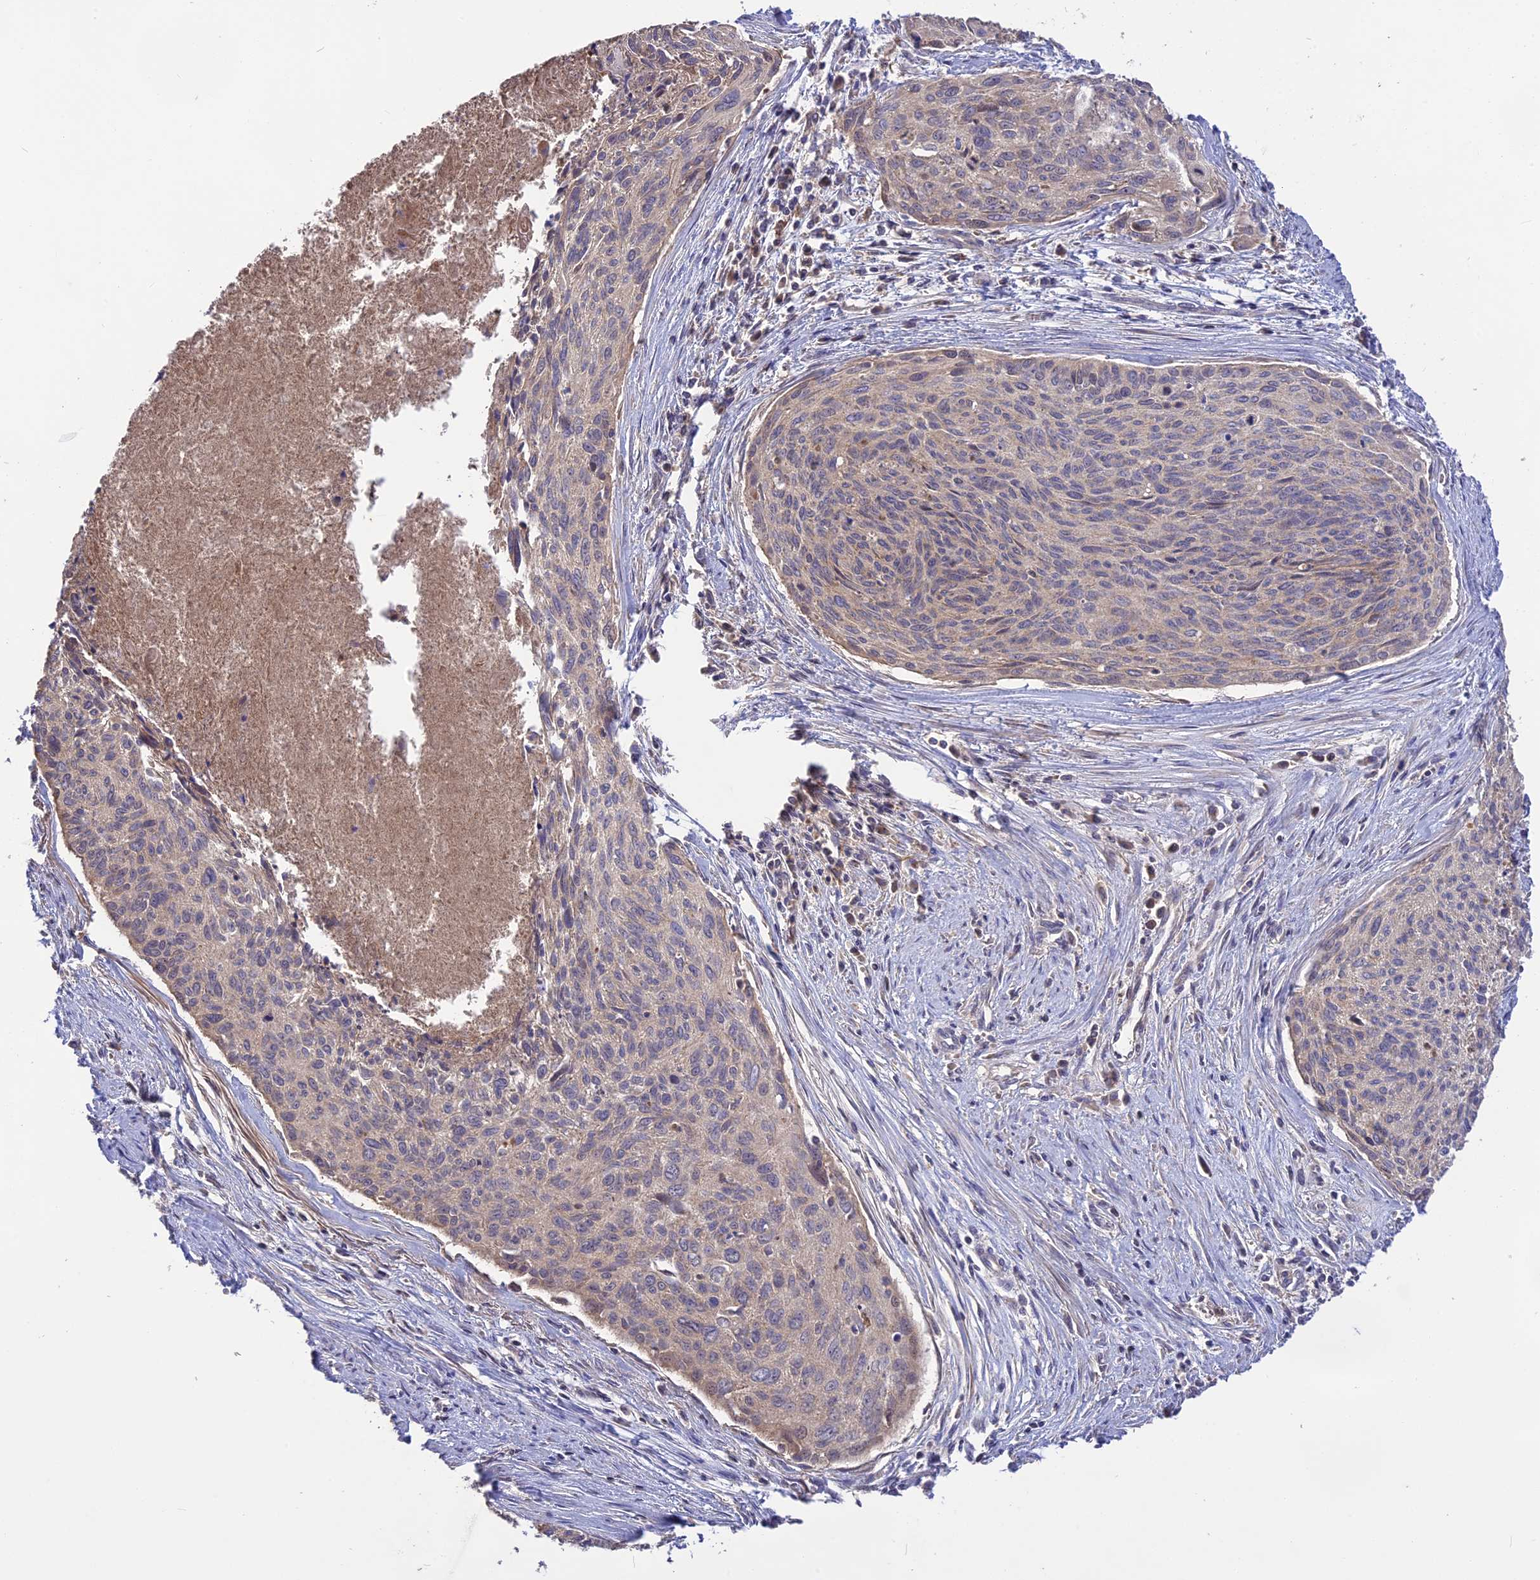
{"staining": {"intensity": "weak", "quantity": "<25%", "location": "cytoplasmic/membranous"}, "tissue": "cervical cancer", "cell_type": "Tumor cells", "image_type": "cancer", "snomed": [{"axis": "morphology", "description": "Squamous cell carcinoma, NOS"}, {"axis": "topography", "description": "Cervix"}], "caption": "An immunohistochemistry micrograph of cervical cancer is shown. There is no staining in tumor cells of cervical cancer.", "gene": "NUDT8", "patient": {"sex": "female", "age": 55}}